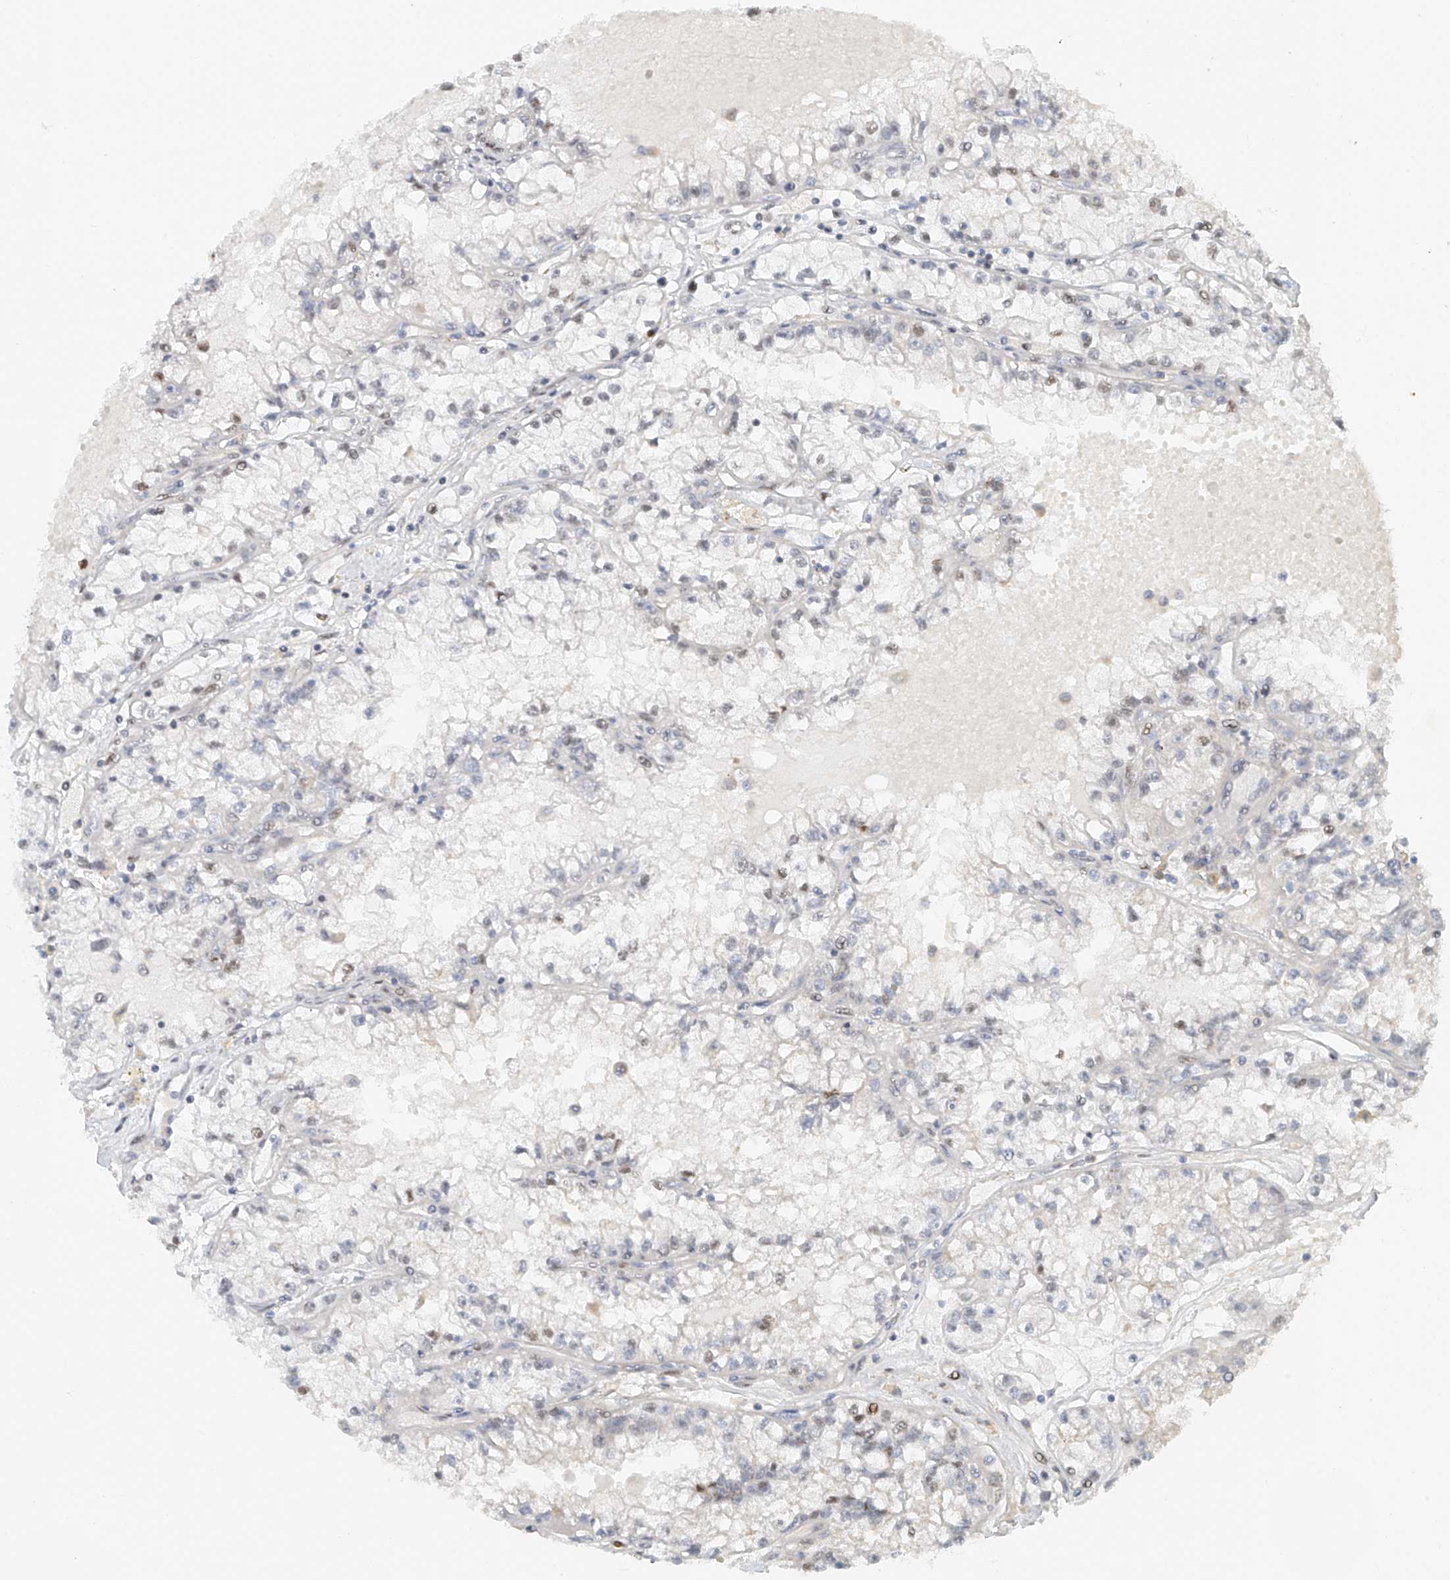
{"staining": {"intensity": "weak", "quantity": "<25%", "location": "nuclear"}, "tissue": "renal cancer", "cell_type": "Tumor cells", "image_type": "cancer", "snomed": [{"axis": "morphology", "description": "Adenocarcinoma, NOS"}, {"axis": "topography", "description": "Kidney"}], "caption": "Protein analysis of renal cancer (adenocarcinoma) exhibits no significant staining in tumor cells.", "gene": "ZNF514", "patient": {"sex": "male", "age": 56}}